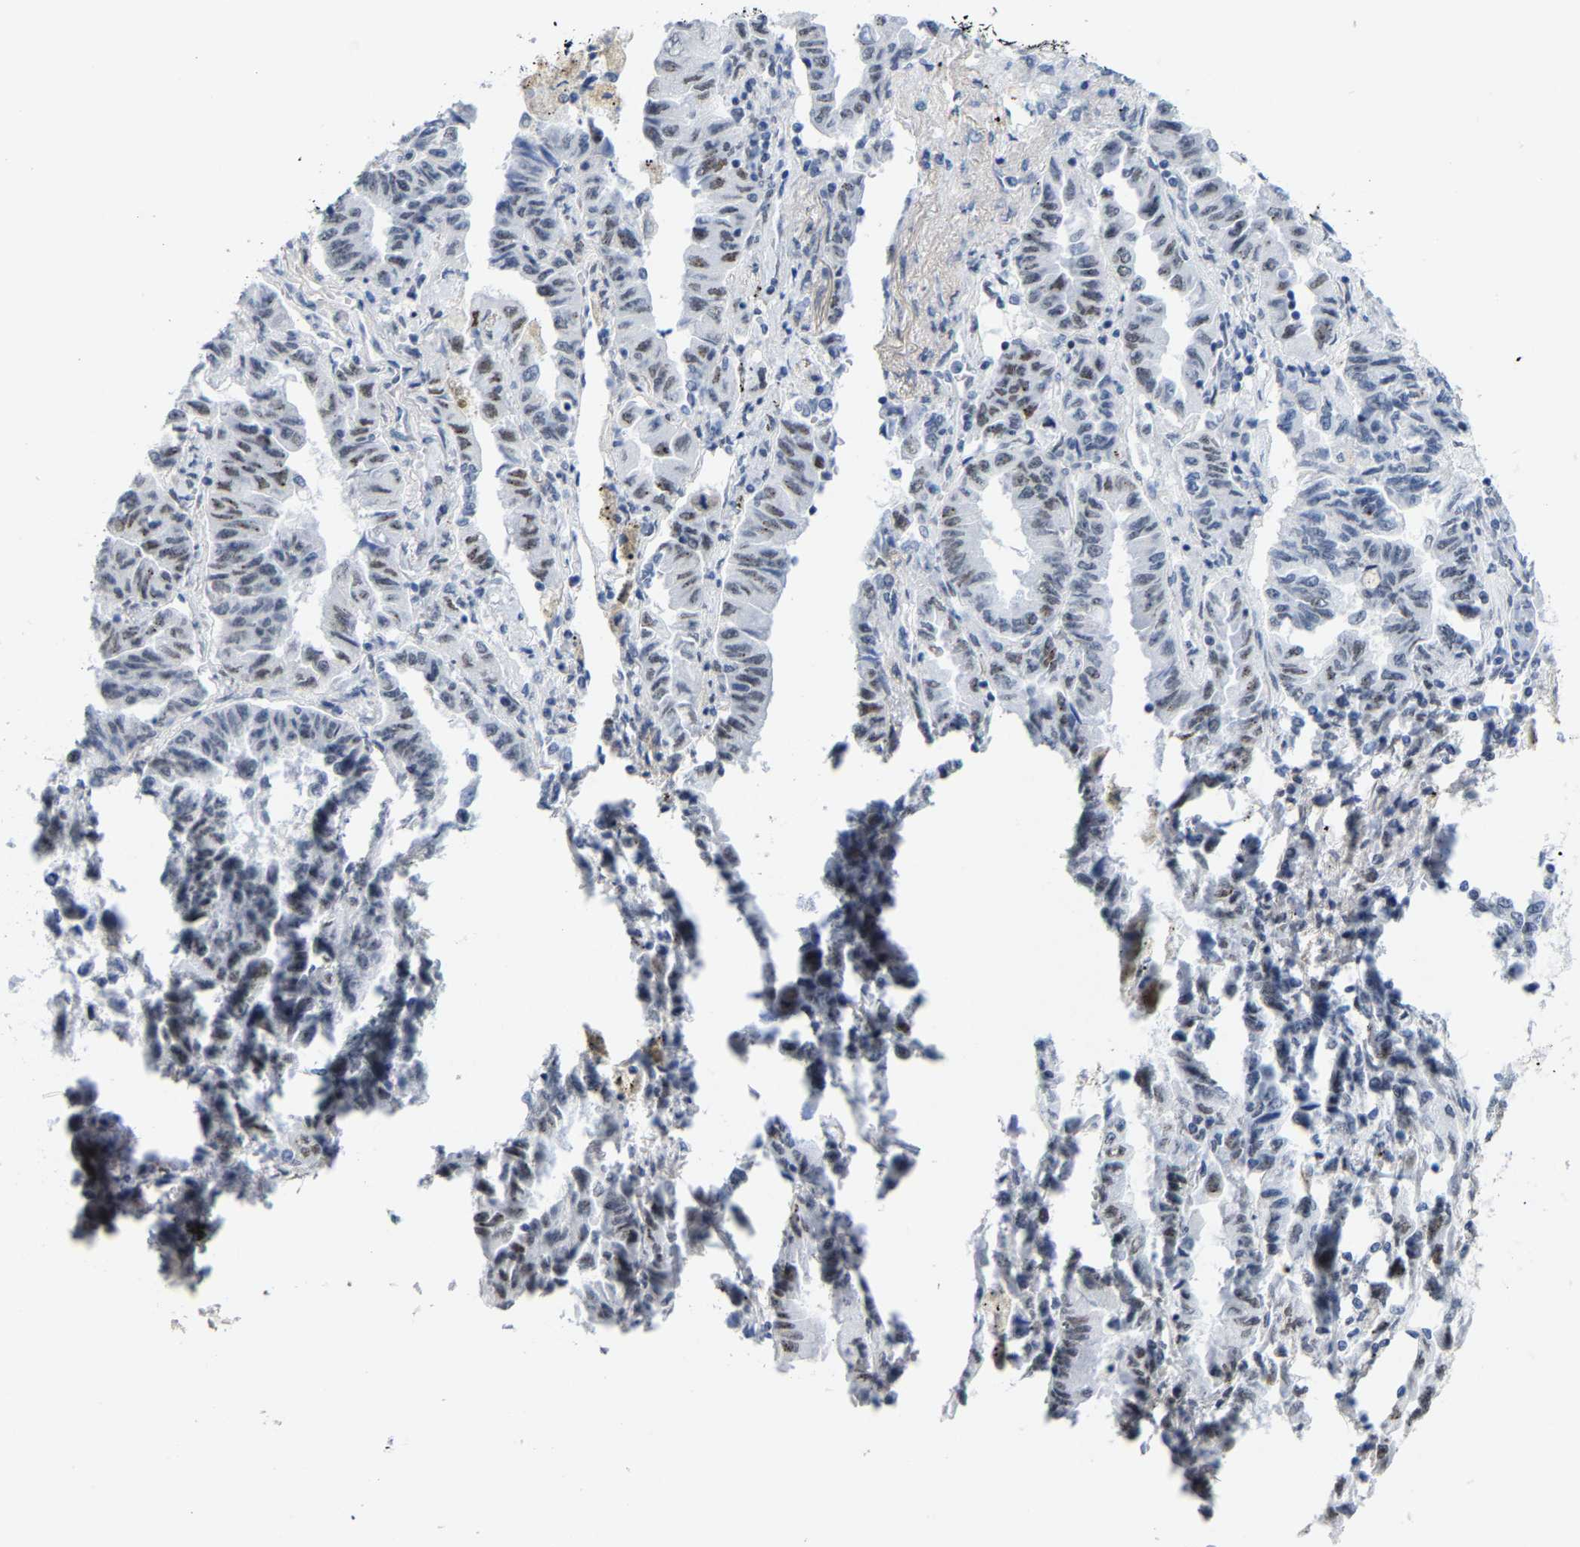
{"staining": {"intensity": "moderate", "quantity": "<25%", "location": "nuclear"}, "tissue": "lung cancer", "cell_type": "Tumor cells", "image_type": "cancer", "snomed": [{"axis": "morphology", "description": "Adenocarcinoma, NOS"}, {"axis": "topography", "description": "Lung"}], "caption": "Lung cancer (adenocarcinoma) stained with a protein marker displays moderate staining in tumor cells.", "gene": "FAM180A", "patient": {"sex": "female", "age": 51}}